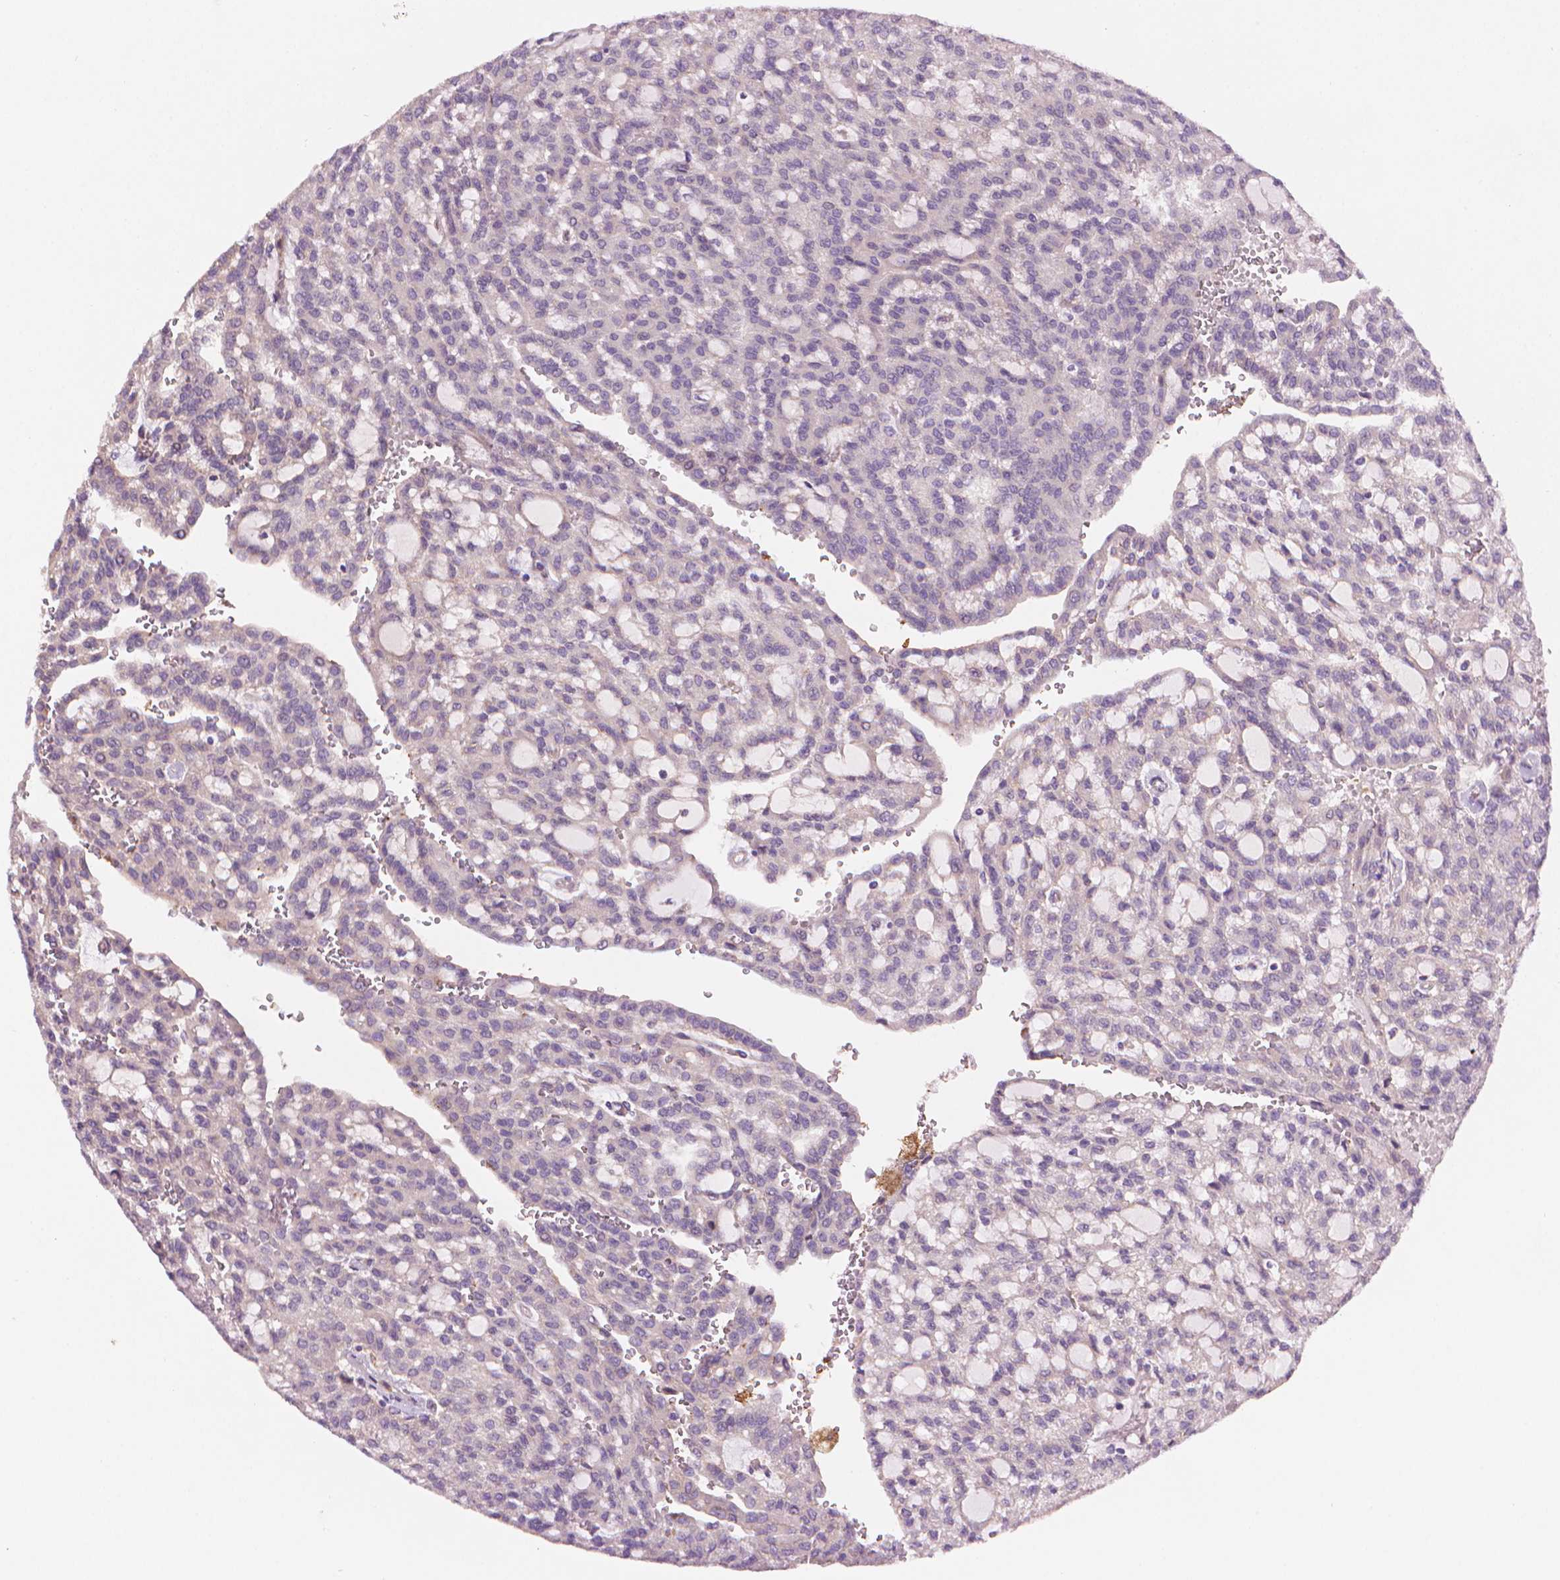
{"staining": {"intensity": "negative", "quantity": "none", "location": "none"}, "tissue": "renal cancer", "cell_type": "Tumor cells", "image_type": "cancer", "snomed": [{"axis": "morphology", "description": "Adenocarcinoma, NOS"}, {"axis": "topography", "description": "Kidney"}], "caption": "There is no significant expression in tumor cells of renal adenocarcinoma.", "gene": "AMMECR1", "patient": {"sex": "male", "age": 63}}